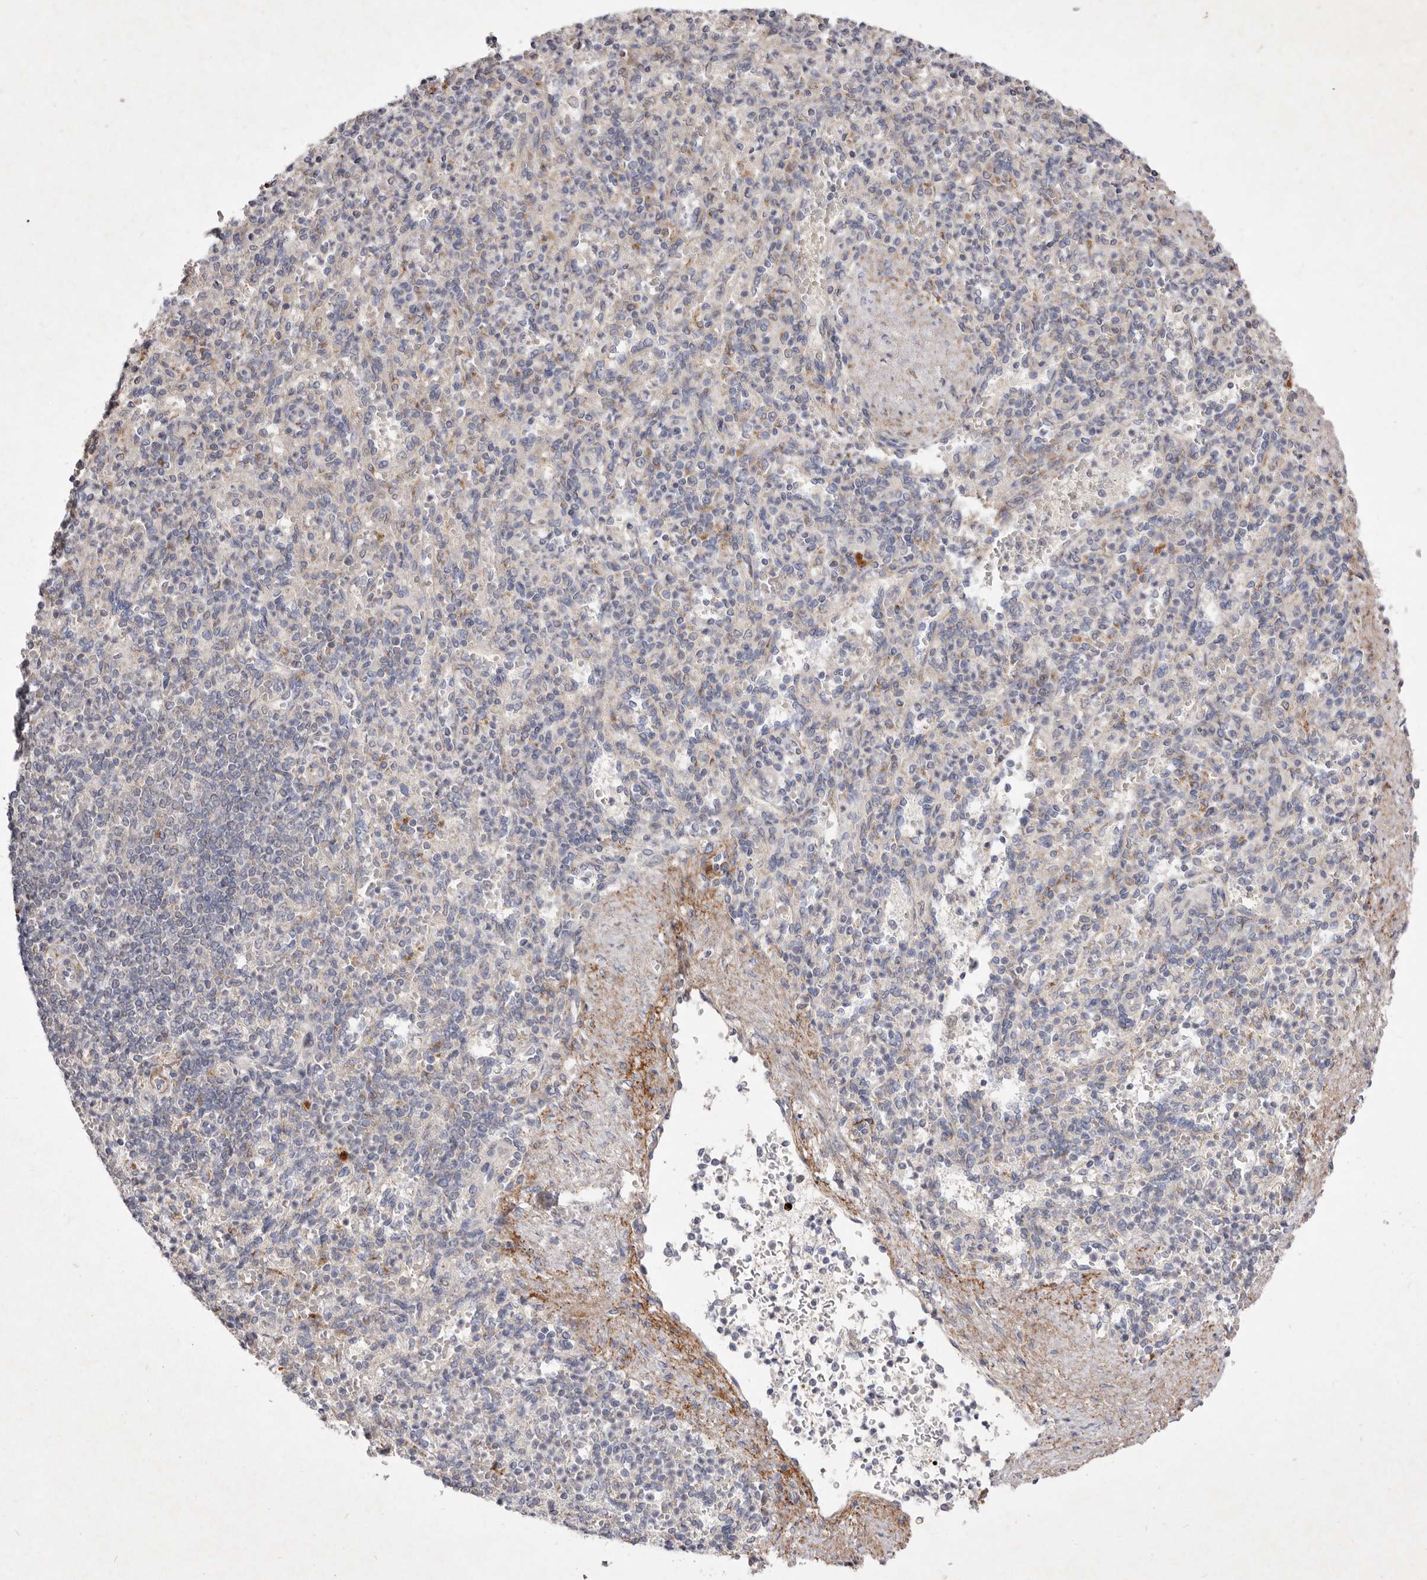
{"staining": {"intensity": "negative", "quantity": "none", "location": "none"}, "tissue": "spleen", "cell_type": "Cells in red pulp", "image_type": "normal", "snomed": [{"axis": "morphology", "description": "Normal tissue, NOS"}, {"axis": "topography", "description": "Spleen"}], "caption": "An immunohistochemistry (IHC) photomicrograph of unremarkable spleen is shown. There is no staining in cells in red pulp of spleen.", "gene": "USP24", "patient": {"sex": "female", "age": 74}}